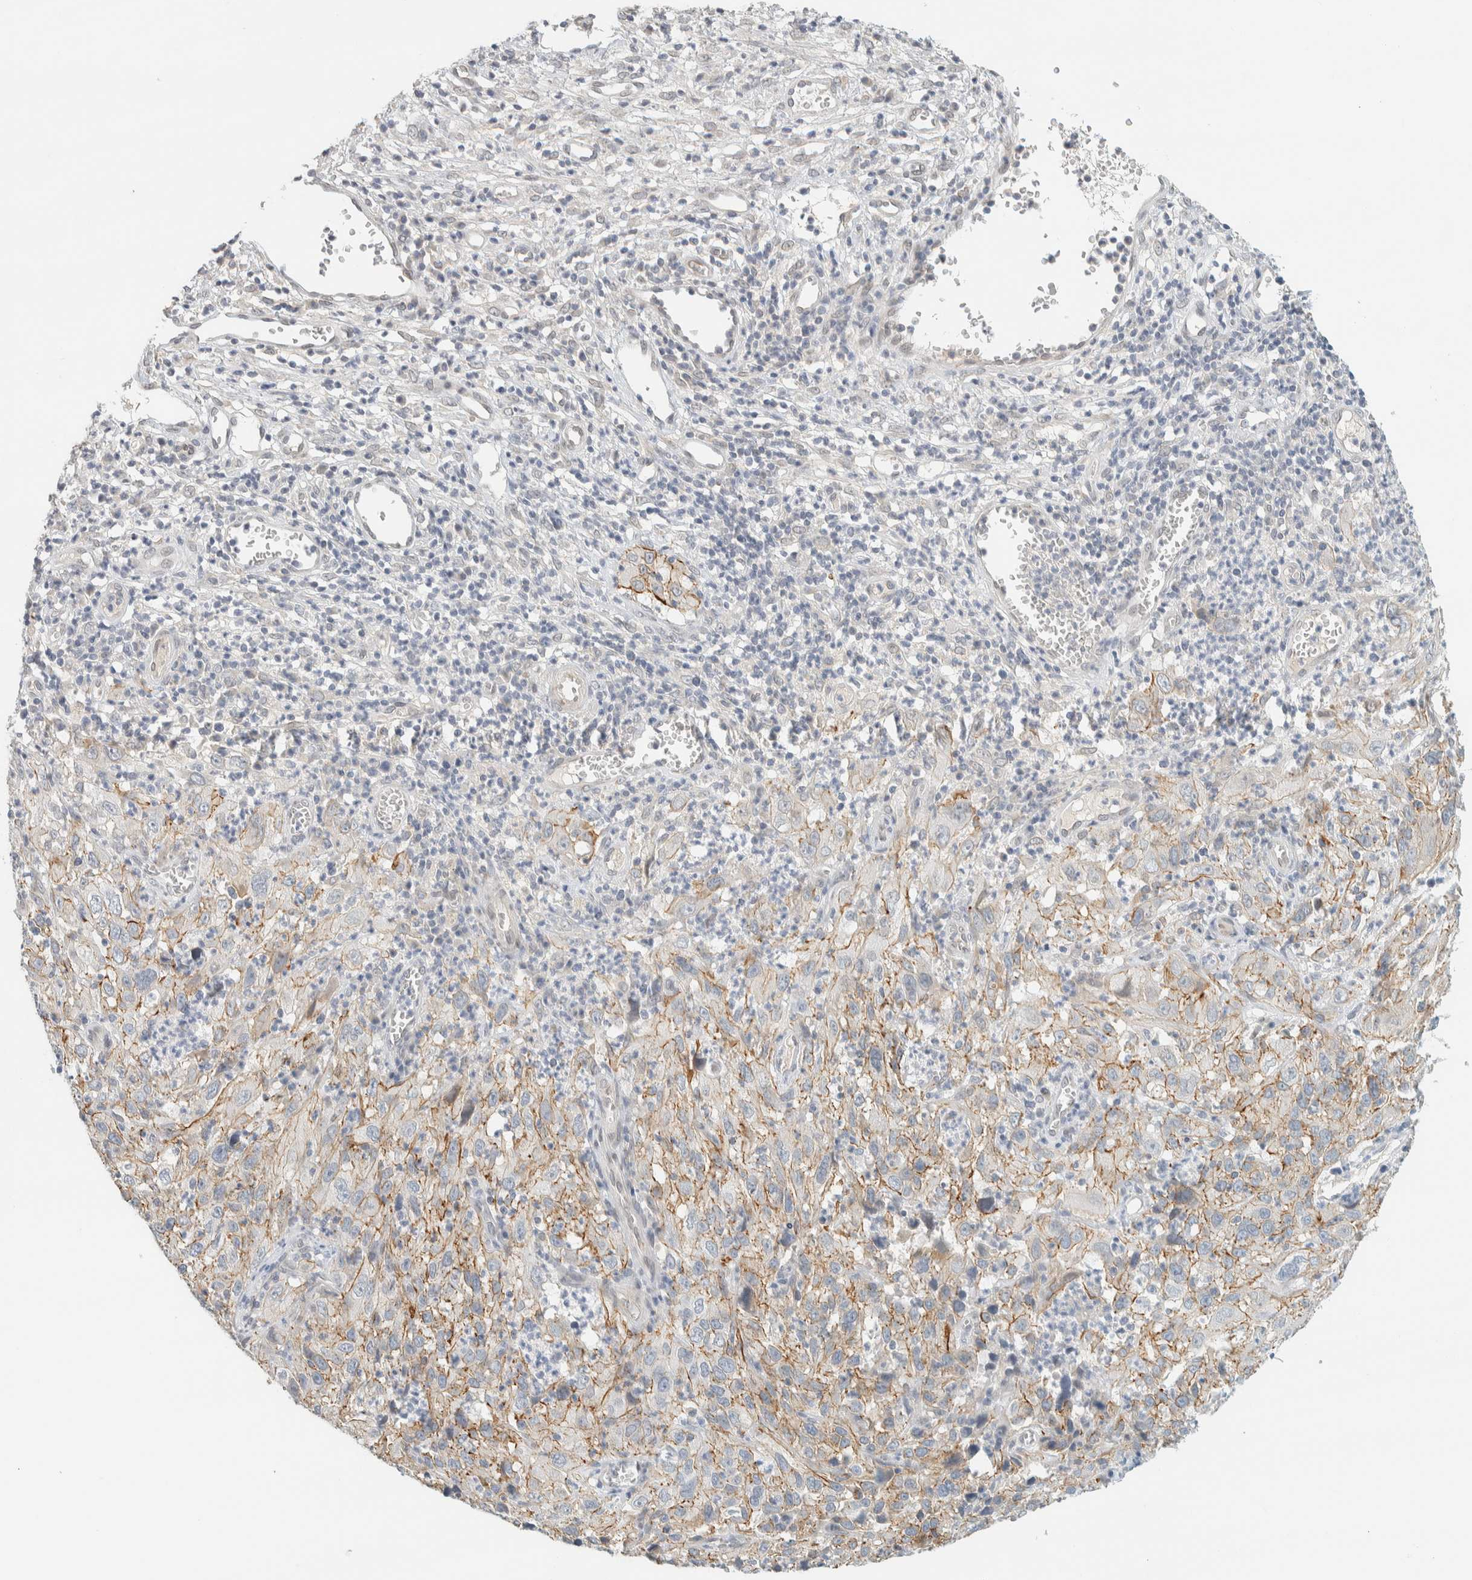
{"staining": {"intensity": "weak", "quantity": "25%-75%", "location": "cytoplasmic/membranous"}, "tissue": "cervical cancer", "cell_type": "Tumor cells", "image_type": "cancer", "snomed": [{"axis": "morphology", "description": "Squamous cell carcinoma, NOS"}, {"axis": "topography", "description": "Cervix"}], "caption": "Immunohistochemical staining of cervical cancer exhibits low levels of weak cytoplasmic/membranous expression in about 25%-75% of tumor cells.", "gene": "C1QTNF12", "patient": {"sex": "female", "age": 32}}